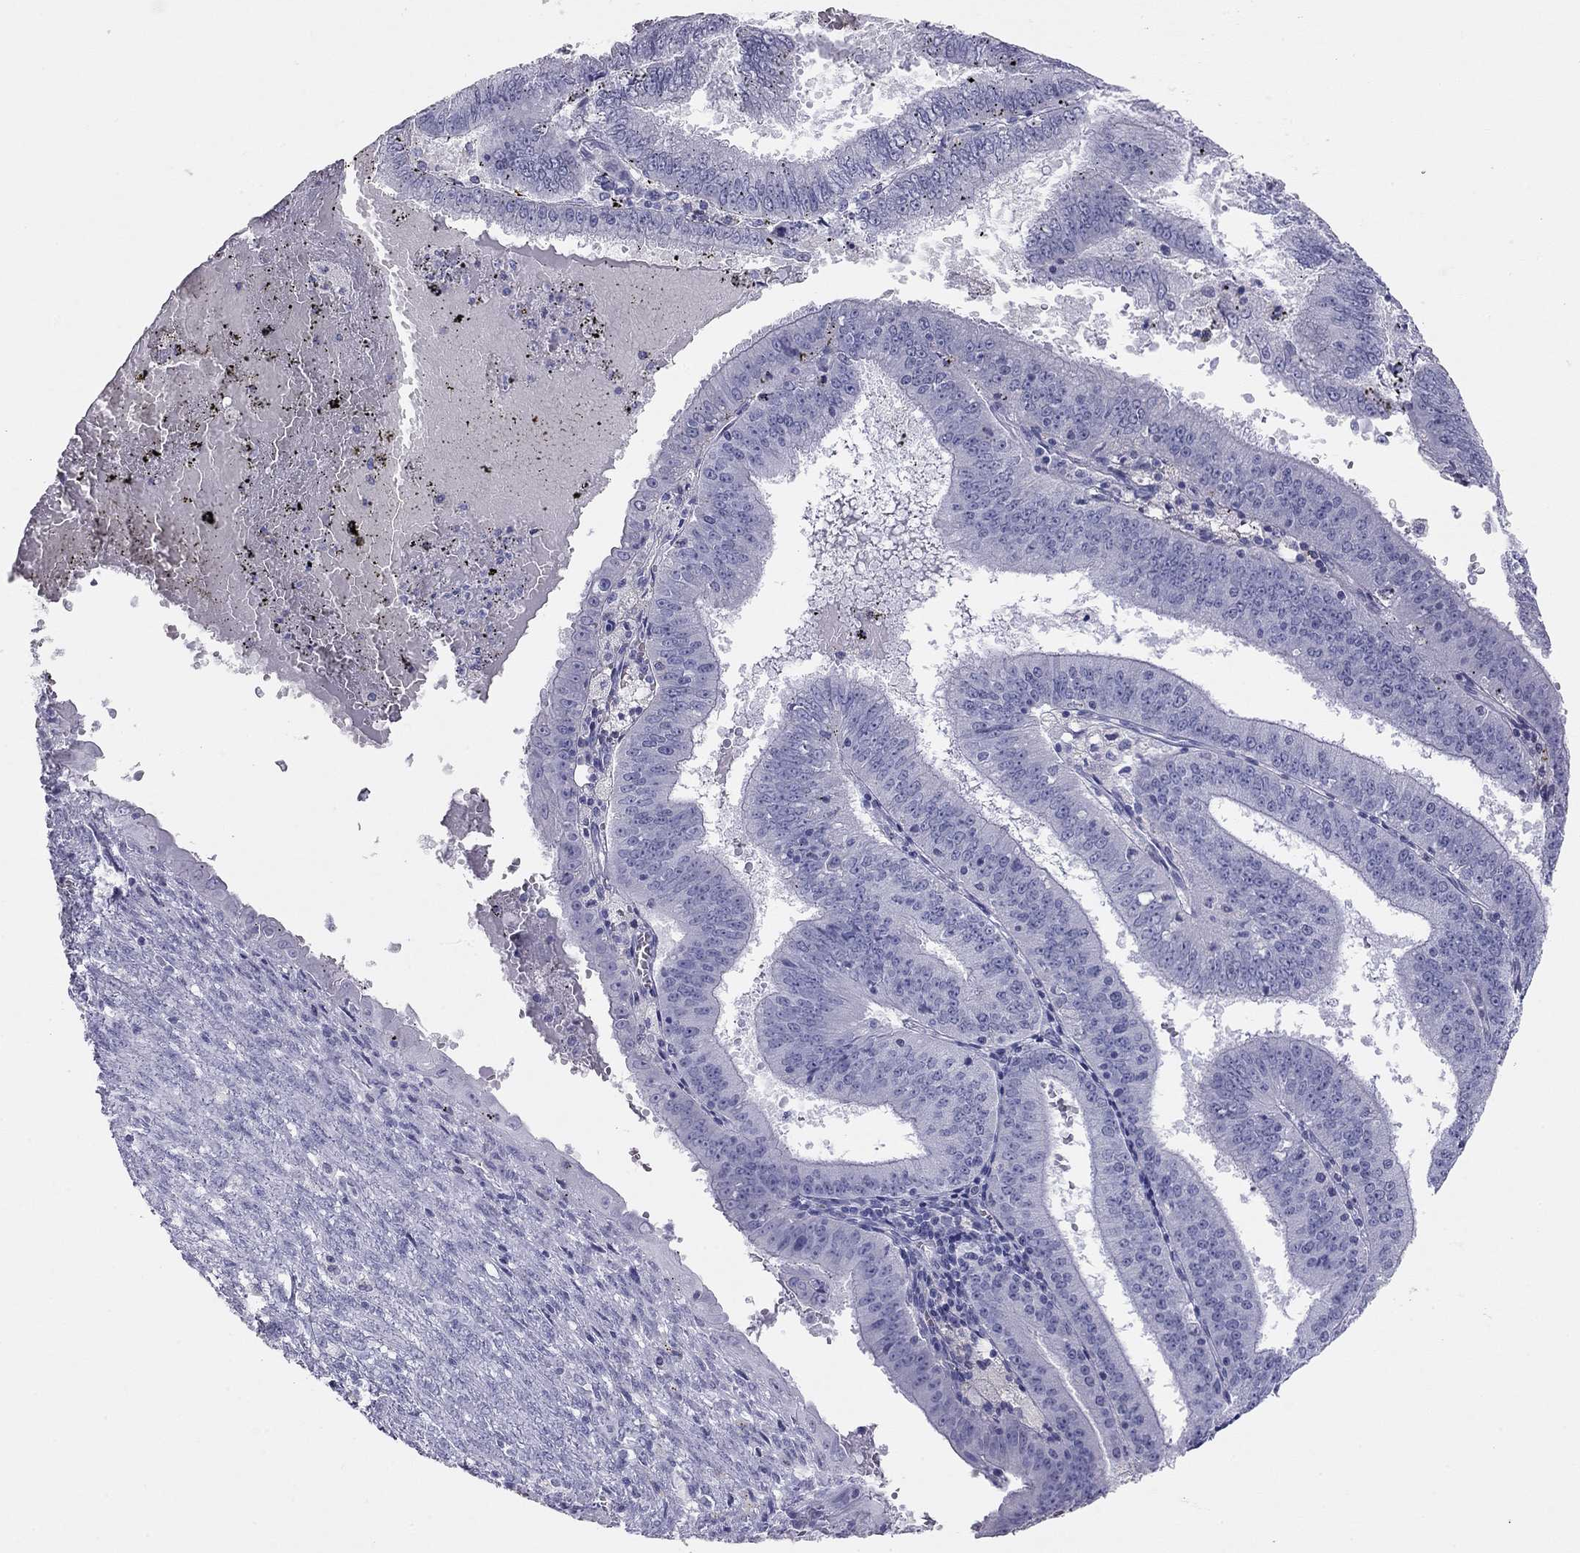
{"staining": {"intensity": "negative", "quantity": "none", "location": "none"}, "tissue": "endometrial cancer", "cell_type": "Tumor cells", "image_type": "cancer", "snomed": [{"axis": "morphology", "description": "Adenocarcinoma, NOS"}, {"axis": "topography", "description": "Endometrium"}], "caption": "An image of endometrial adenocarcinoma stained for a protein displays no brown staining in tumor cells.", "gene": "KLRG1", "patient": {"sex": "female", "age": 66}}